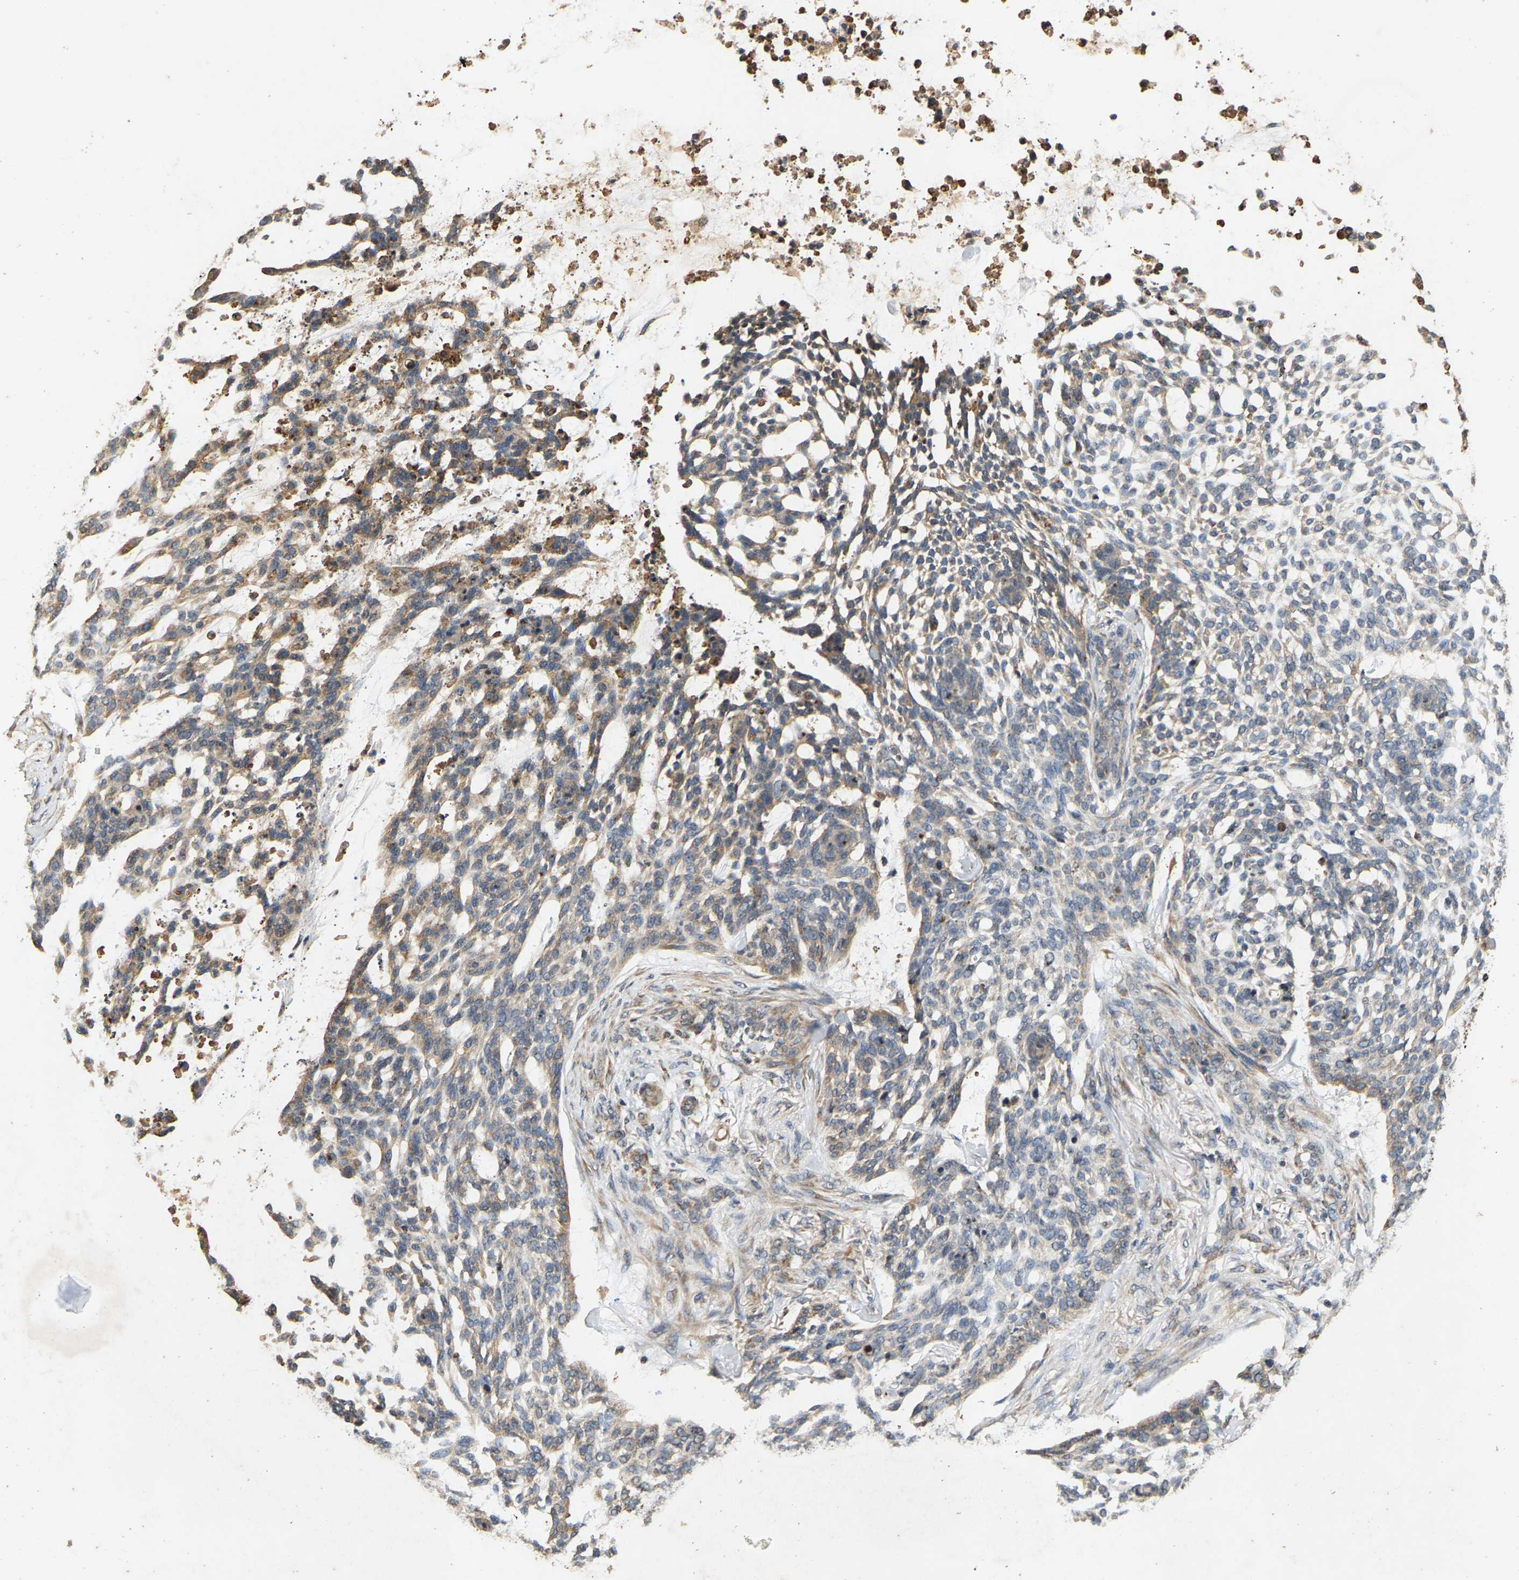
{"staining": {"intensity": "weak", "quantity": ">75%", "location": "cytoplasmic/membranous"}, "tissue": "skin cancer", "cell_type": "Tumor cells", "image_type": "cancer", "snomed": [{"axis": "morphology", "description": "Basal cell carcinoma"}, {"axis": "topography", "description": "Skin"}], "caption": "Immunohistochemistry of basal cell carcinoma (skin) displays low levels of weak cytoplasmic/membranous expression in approximately >75% of tumor cells.", "gene": "CIDEC", "patient": {"sex": "female", "age": 64}}